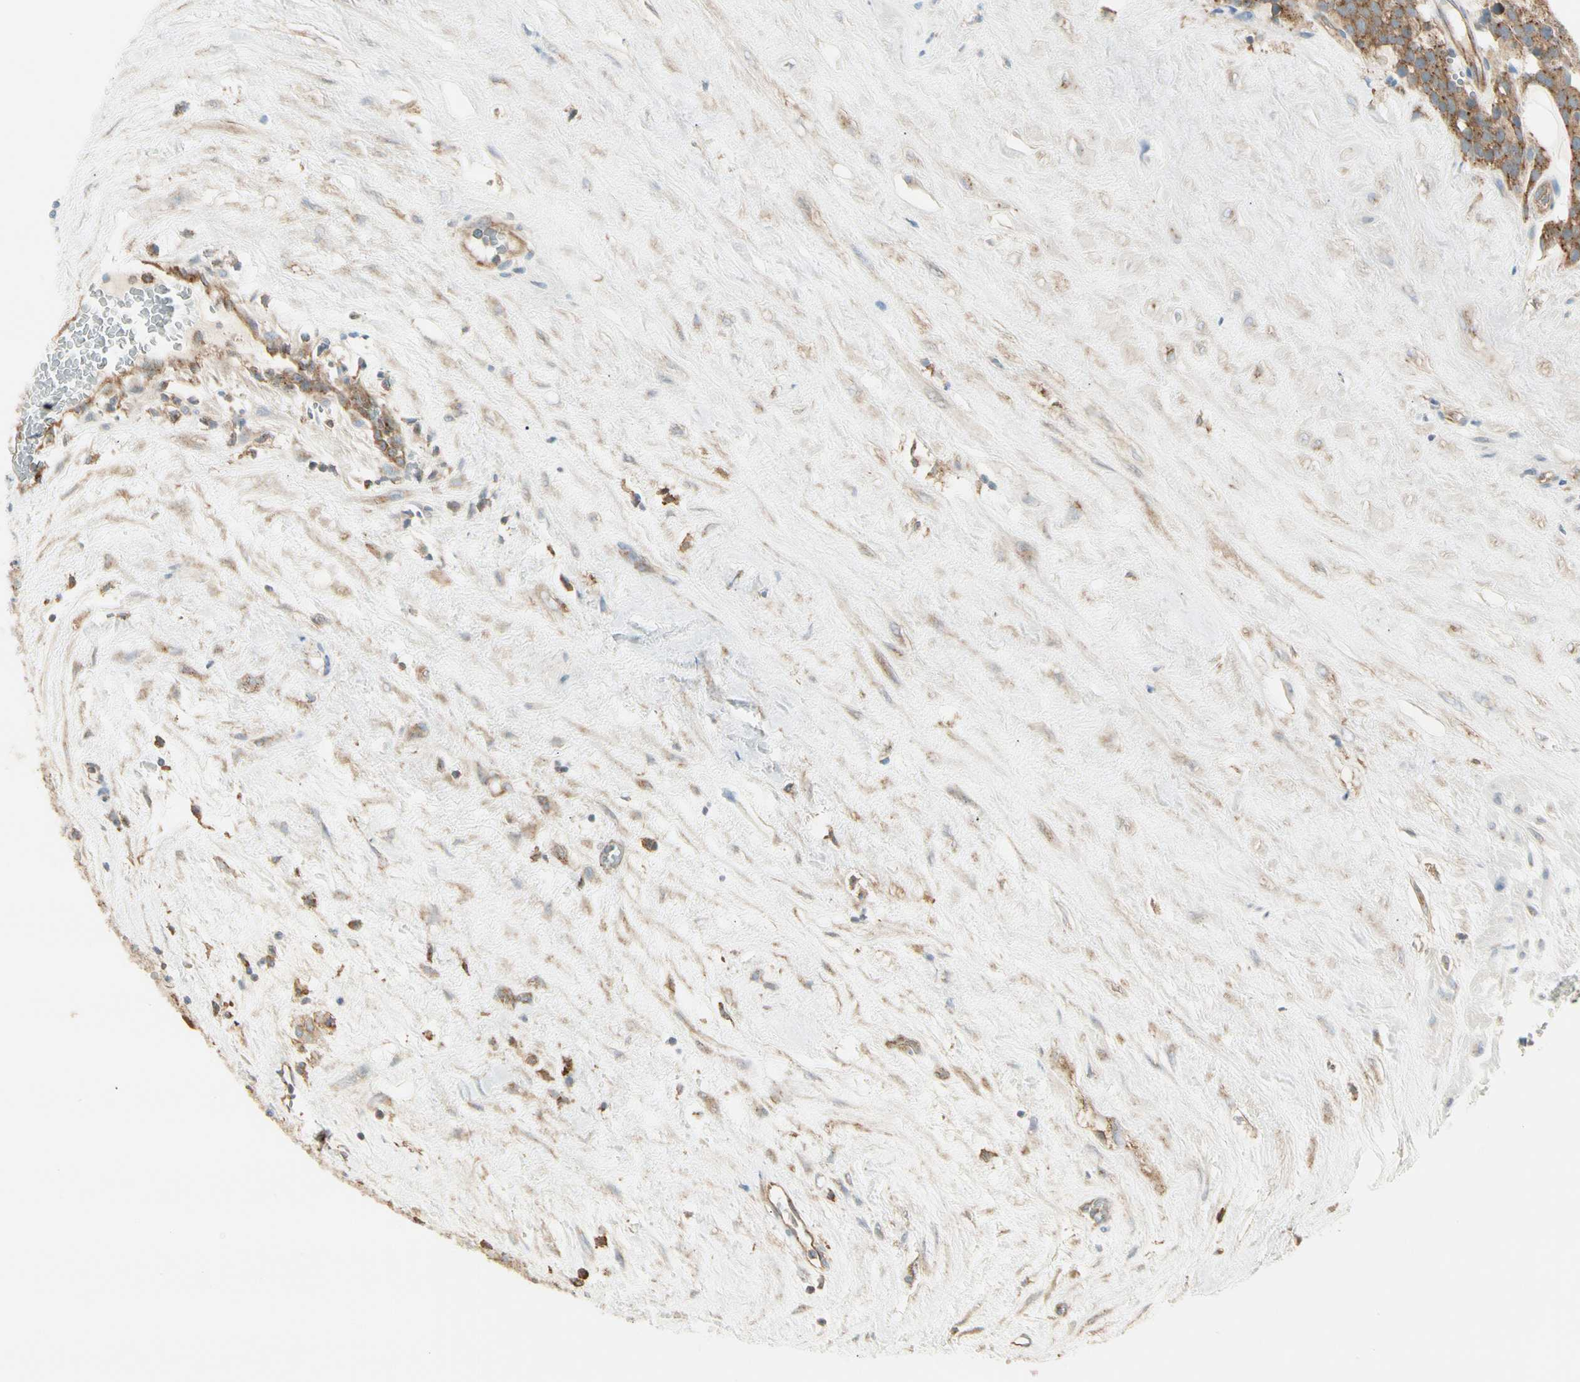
{"staining": {"intensity": "moderate", "quantity": ">75%", "location": "cytoplasmic/membranous"}, "tissue": "testis cancer", "cell_type": "Tumor cells", "image_type": "cancer", "snomed": [{"axis": "morphology", "description": "Seminoma, NOS"}, {"axis": "topography", "description": "Testis"}], "caption": "Seminoma (testis) stained with immunohistochemistry (IHC) reveals moderate cytoplasmic/membranous staining in about >75% of tumor cells.", "gene": "AGFG1", "patient": {"sex": "male", "age": 71}}